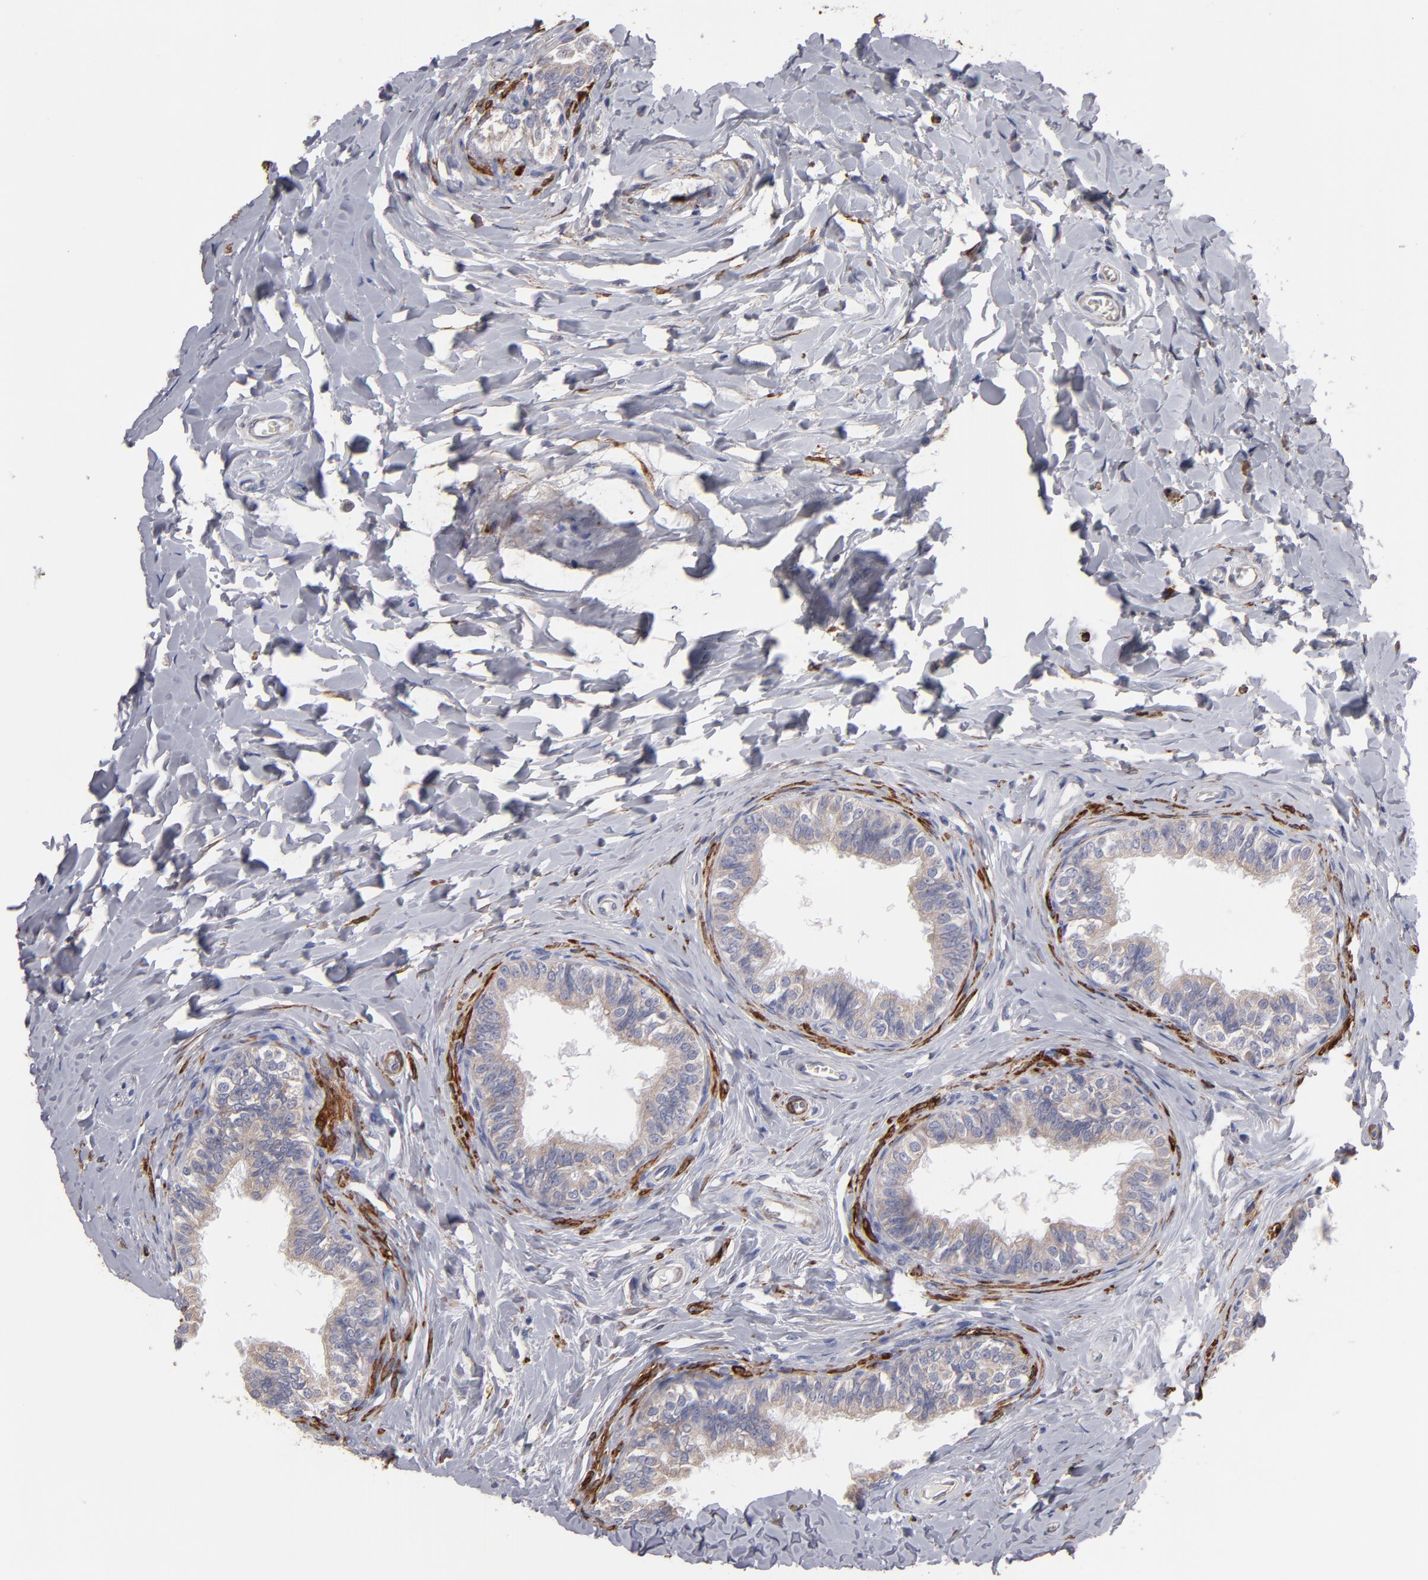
{"staining": {"intensity": "weak", "quantity": "25%-75%", "location": "cytoplasmic/membranous"}, "tissue": "epididymis", "cell_type": "Glandular cells", "image_type": "normal", "snomed": [{"axis": "morphology", "description": "Normal tissue, NOS"}, {"axis": "topography", "description": "Soft tissue"}, {"axis": "topography", "description": "Epididymis"}], "caption": "Immunohistochemistry (IHC) staining of normal epididymis, which reveals low levels of weak cytoplasmic/membranous positivity in about 25%-75% of glandular cells indicating weak cytoplasmic/membranous protein staining. The staining was performed using DAB (brown) for protein detection and nuclei were counterstained in hematoxylin (blue).", "gene": "SLMAP", "patient": {"sex": "male", "age": 26}}